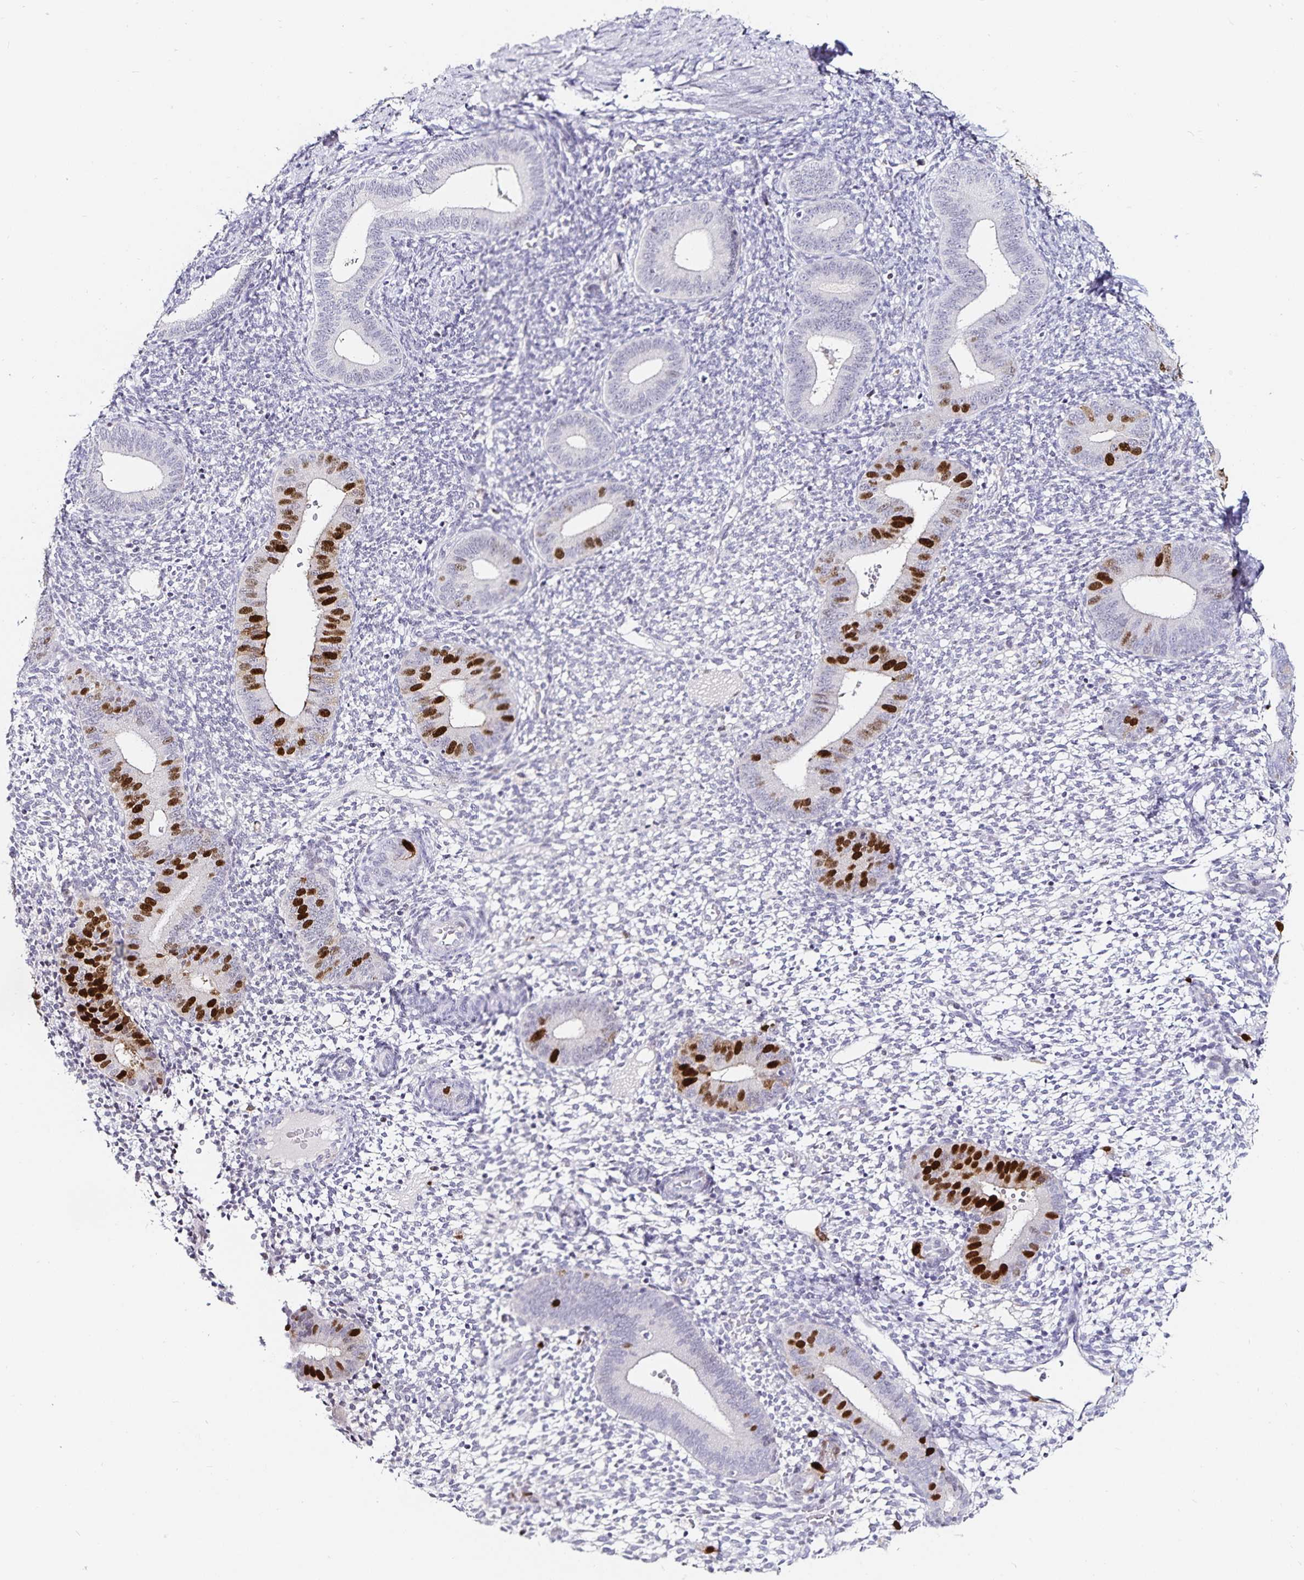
{"staining": {"intensity": "negative", "quantity": "none", "location": "none"}, "tissue": "endometrium", "cell_type": "Cells in endometrial stroma", "image_type": "normal", "snomed": [{"axis": "morphology", "description": "Normal tissue, NOS"}, {"axis": "topography", "description": "Endometrium"}], "caption": "Endometrium was stained to show a protein in brown. There is no significant positivity in cells in endometrial stroma. (Brightfield microscopy of DAB IHC at high magnification).", "gene": "ANLN", "patient": {"sex": "female", "age": 40}}